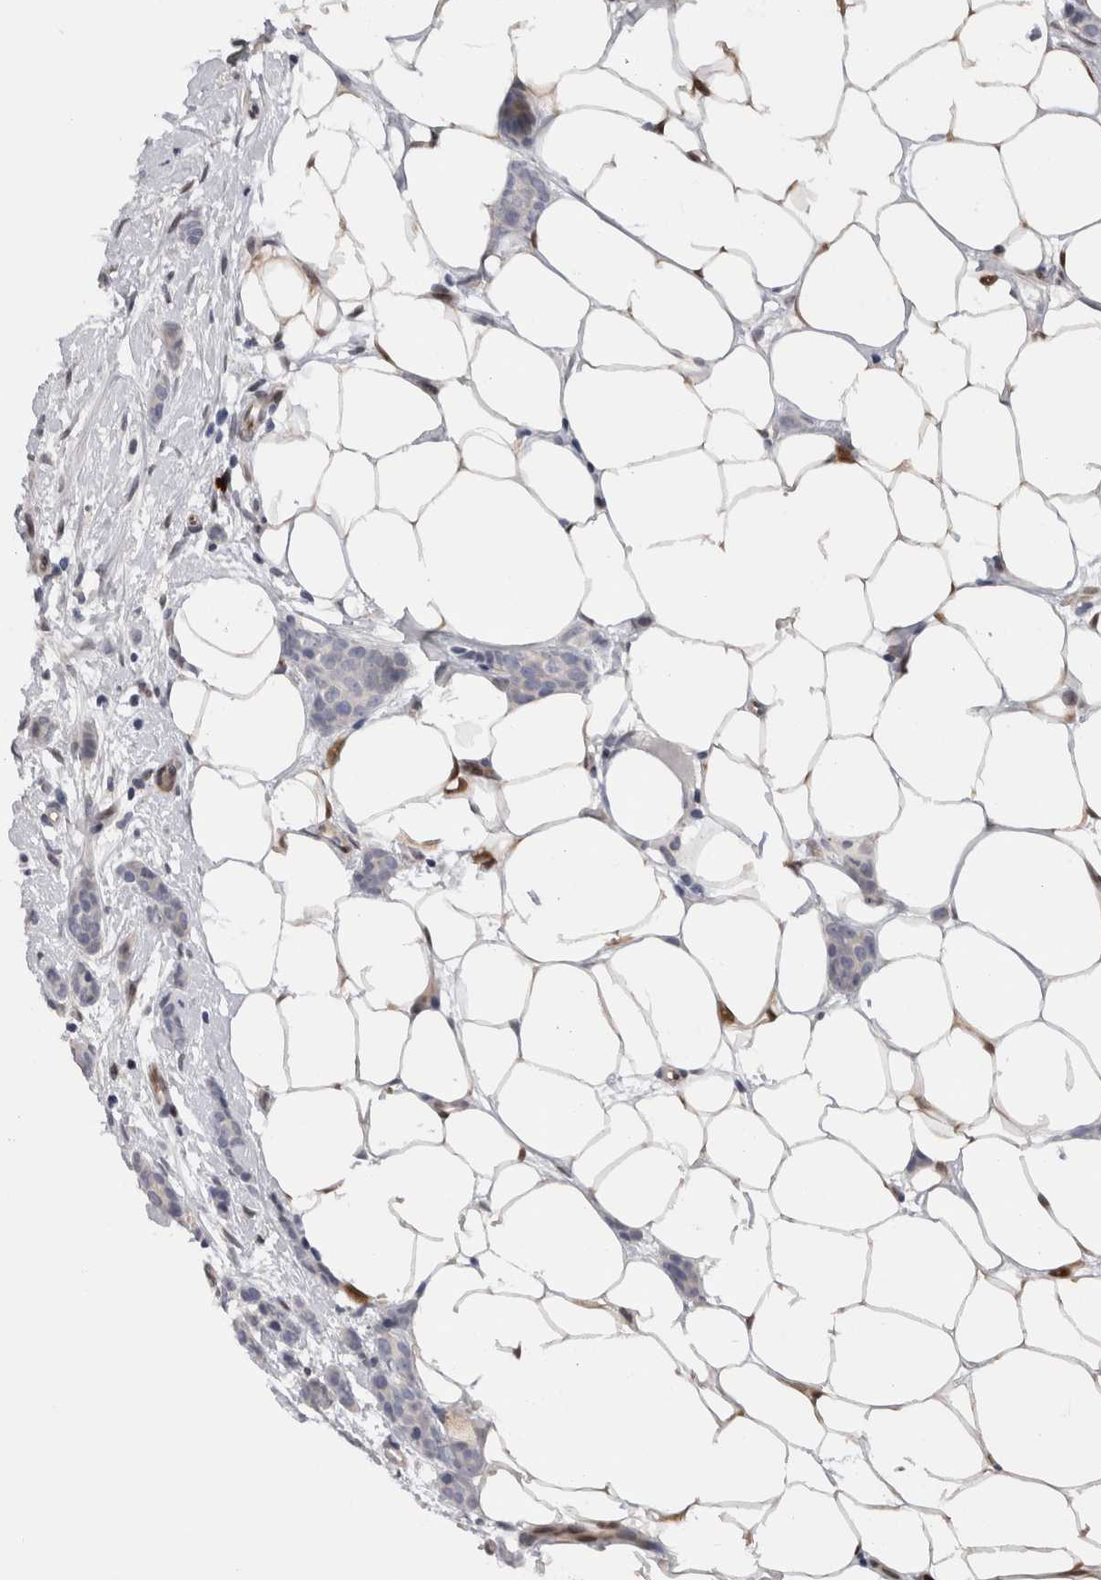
{"staining": {"intensity": "negative", "quantity": "none", "location": "none"}, "tissue": "breast cancer", "cell_type": "Tumor cells", "image_type": "cancer", "snomed": [{"axis": "morphology", "description": "Lobular carcinoma"}, {"axis": "topography", "description": "Skin"}, {"axis": "topography", "description": "Breast"}], "caption": "There is no significant staining in tumor cells of breast cancer (lobular carcinoma). (DAB (3,3'-diaminobenzidine) immunohistochemistry (IHC) visualized using brightfield microscopy, high magnification).", "gene": "DMTN", "patient": {"sex": "female", "age": 46}}